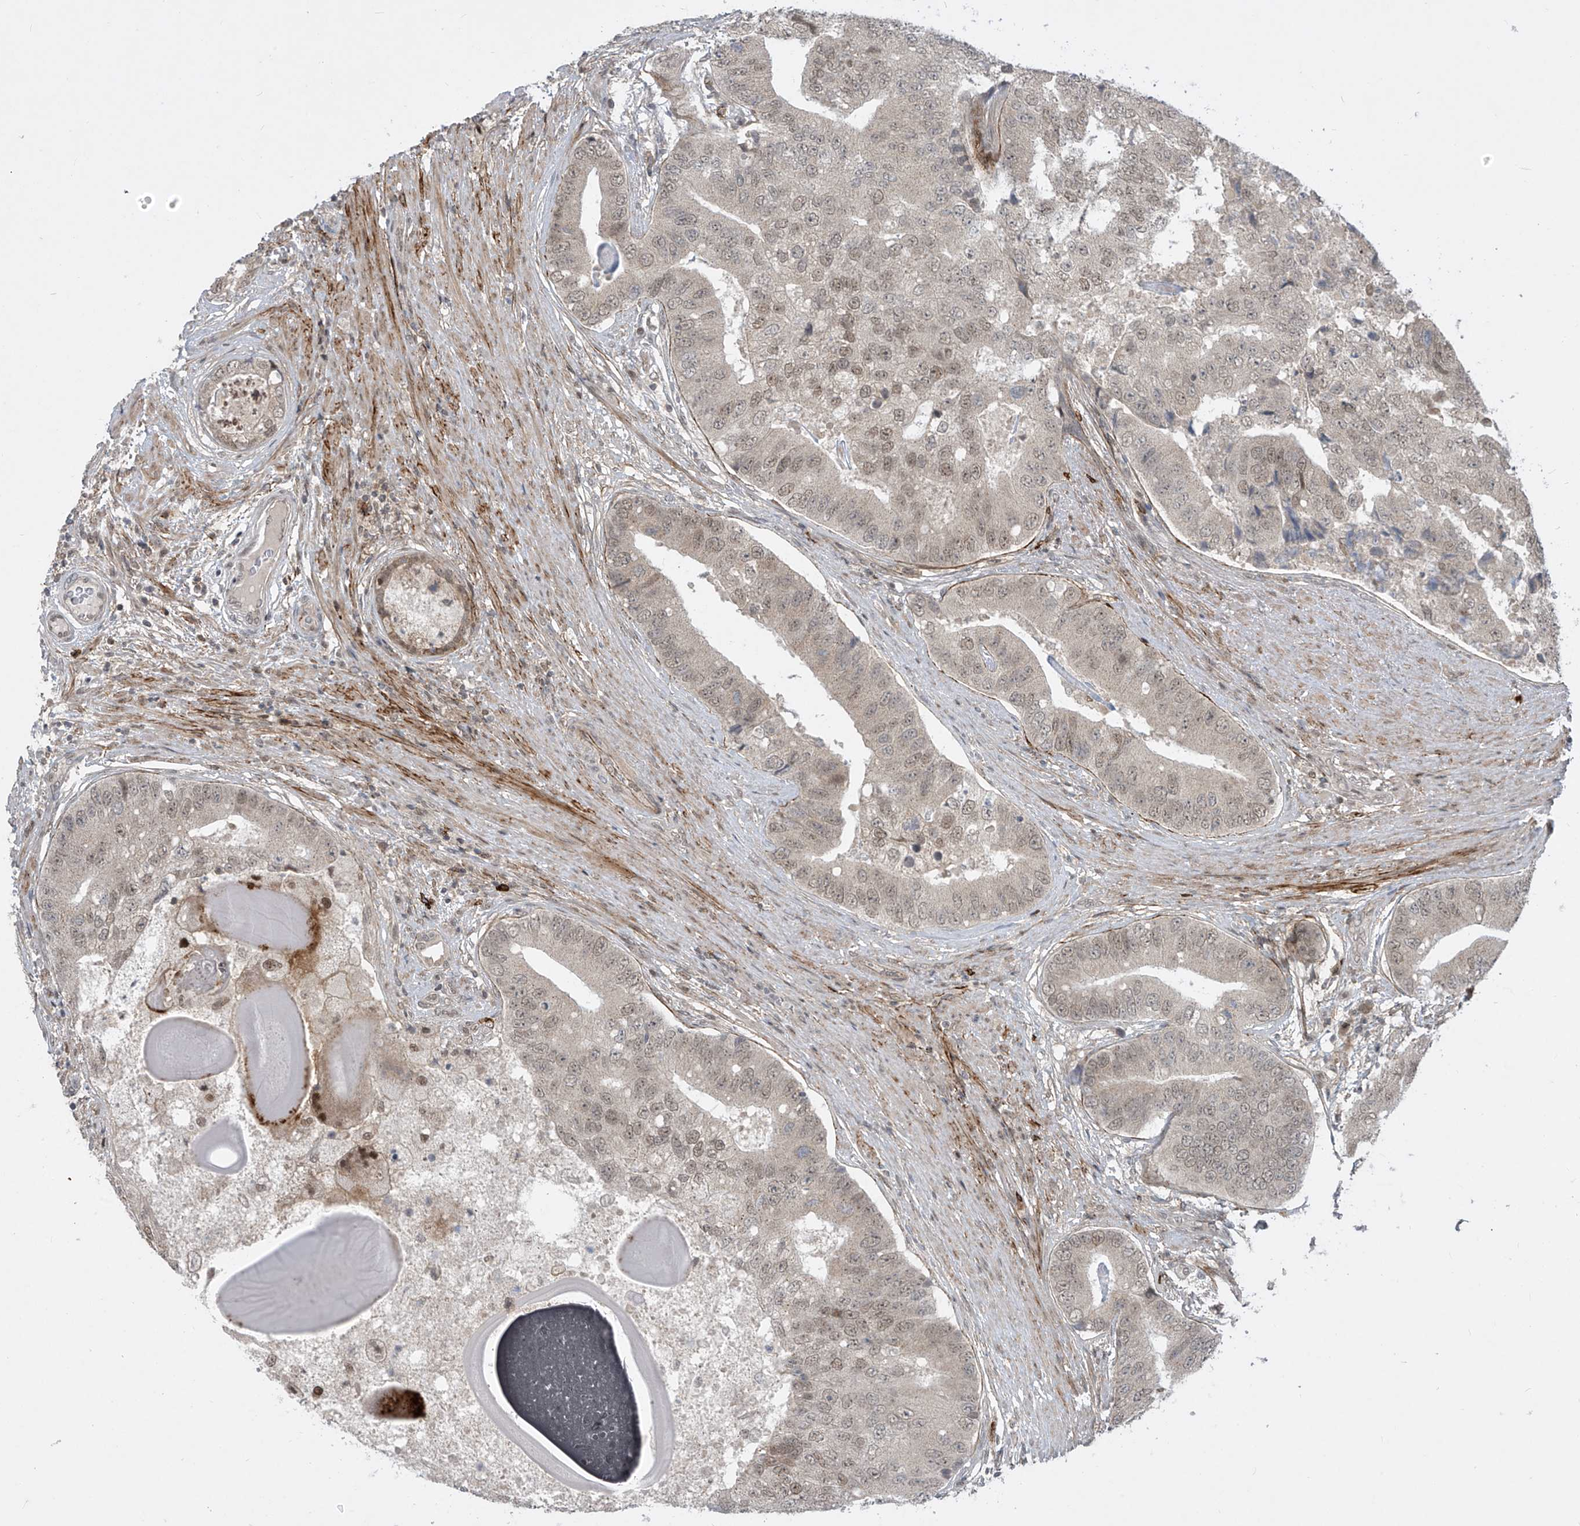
{"staining": {"intensity": "weak", "quantity": ">75%", "location": "nuclear"}, "tissue": "prostate cancer", "cell_type": "Tumor cells", "image_type": "cancer", "snomed": [{"axis": "morphology", "description": "Adenocarcinoma, High grade"}, {"axis": "topography", "description": "Prostate"}], "caption": "Immunohistochemical staining of prostate cancer (adenocarcinoma (high-grade)) exhibits low levels of weak nuclear protein staining in about >75% of tumor cells.", "gene": "LAGE3", "patient": {"sex": "male", "age": 70}}